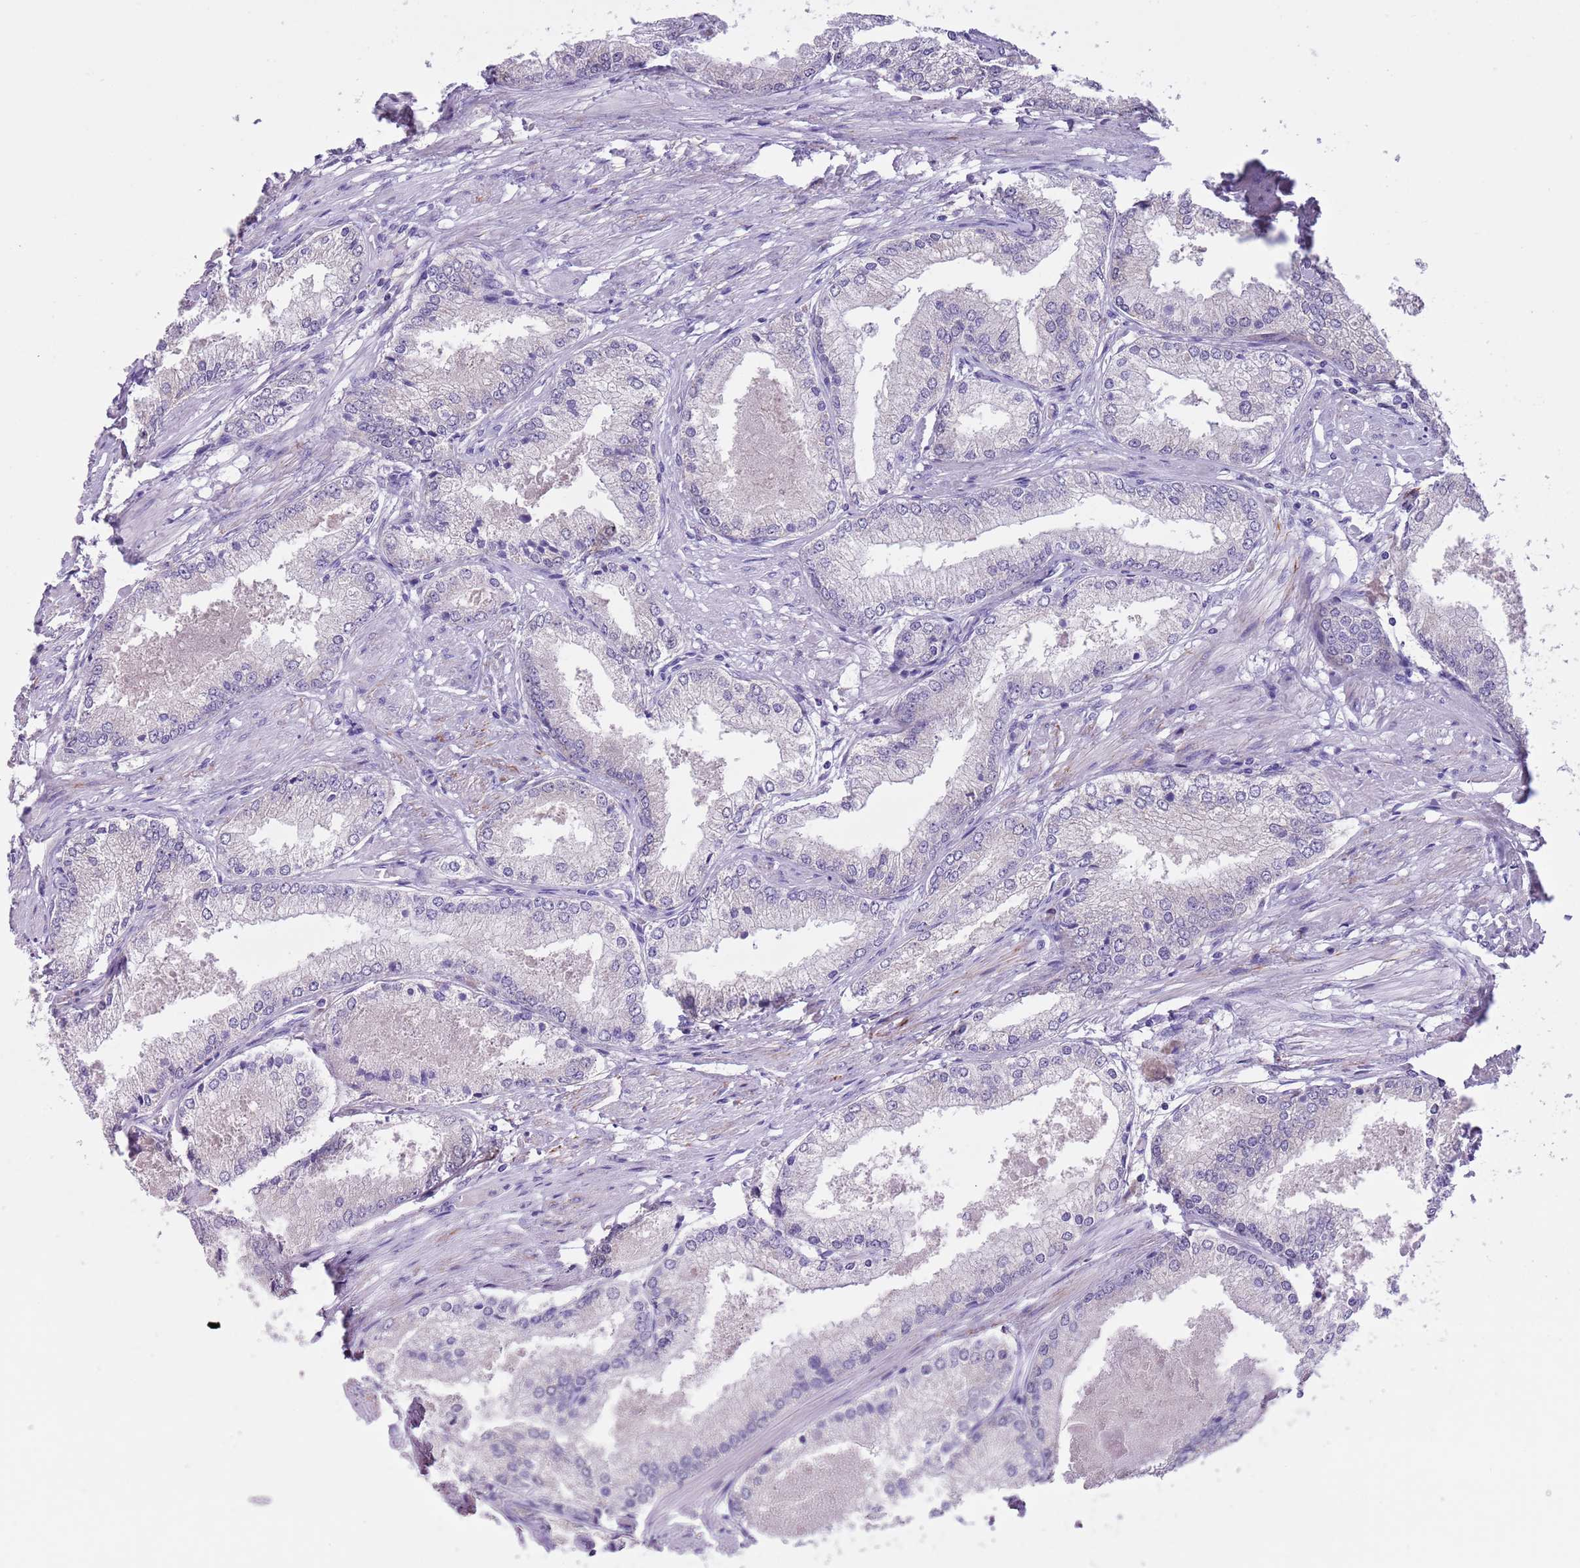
{"staining": {"intensity": "moderate", "quantity": "<25%", "location": "cytoplasmic/membranous"}, "tissue": "prostate cancer", "cell_type": "Tumor cells", "image_type": "cancer", "snomed": [{"axis": "morphology", "description": "Adenocarcinoma, Low grade"}, {"axis": "topography", "description": "Prostate"}], "caption": "Immunohistochemistry photomicrograph of adenocarcinoma (low-grade) (prostate) stained for a protein (brown), which exhibits low levels of moderate cytoplasmic/membranous staining in about <25% of tumor cells.", "gene": "PFKFB2", "patient": {"sex": "male", "age": 68}}